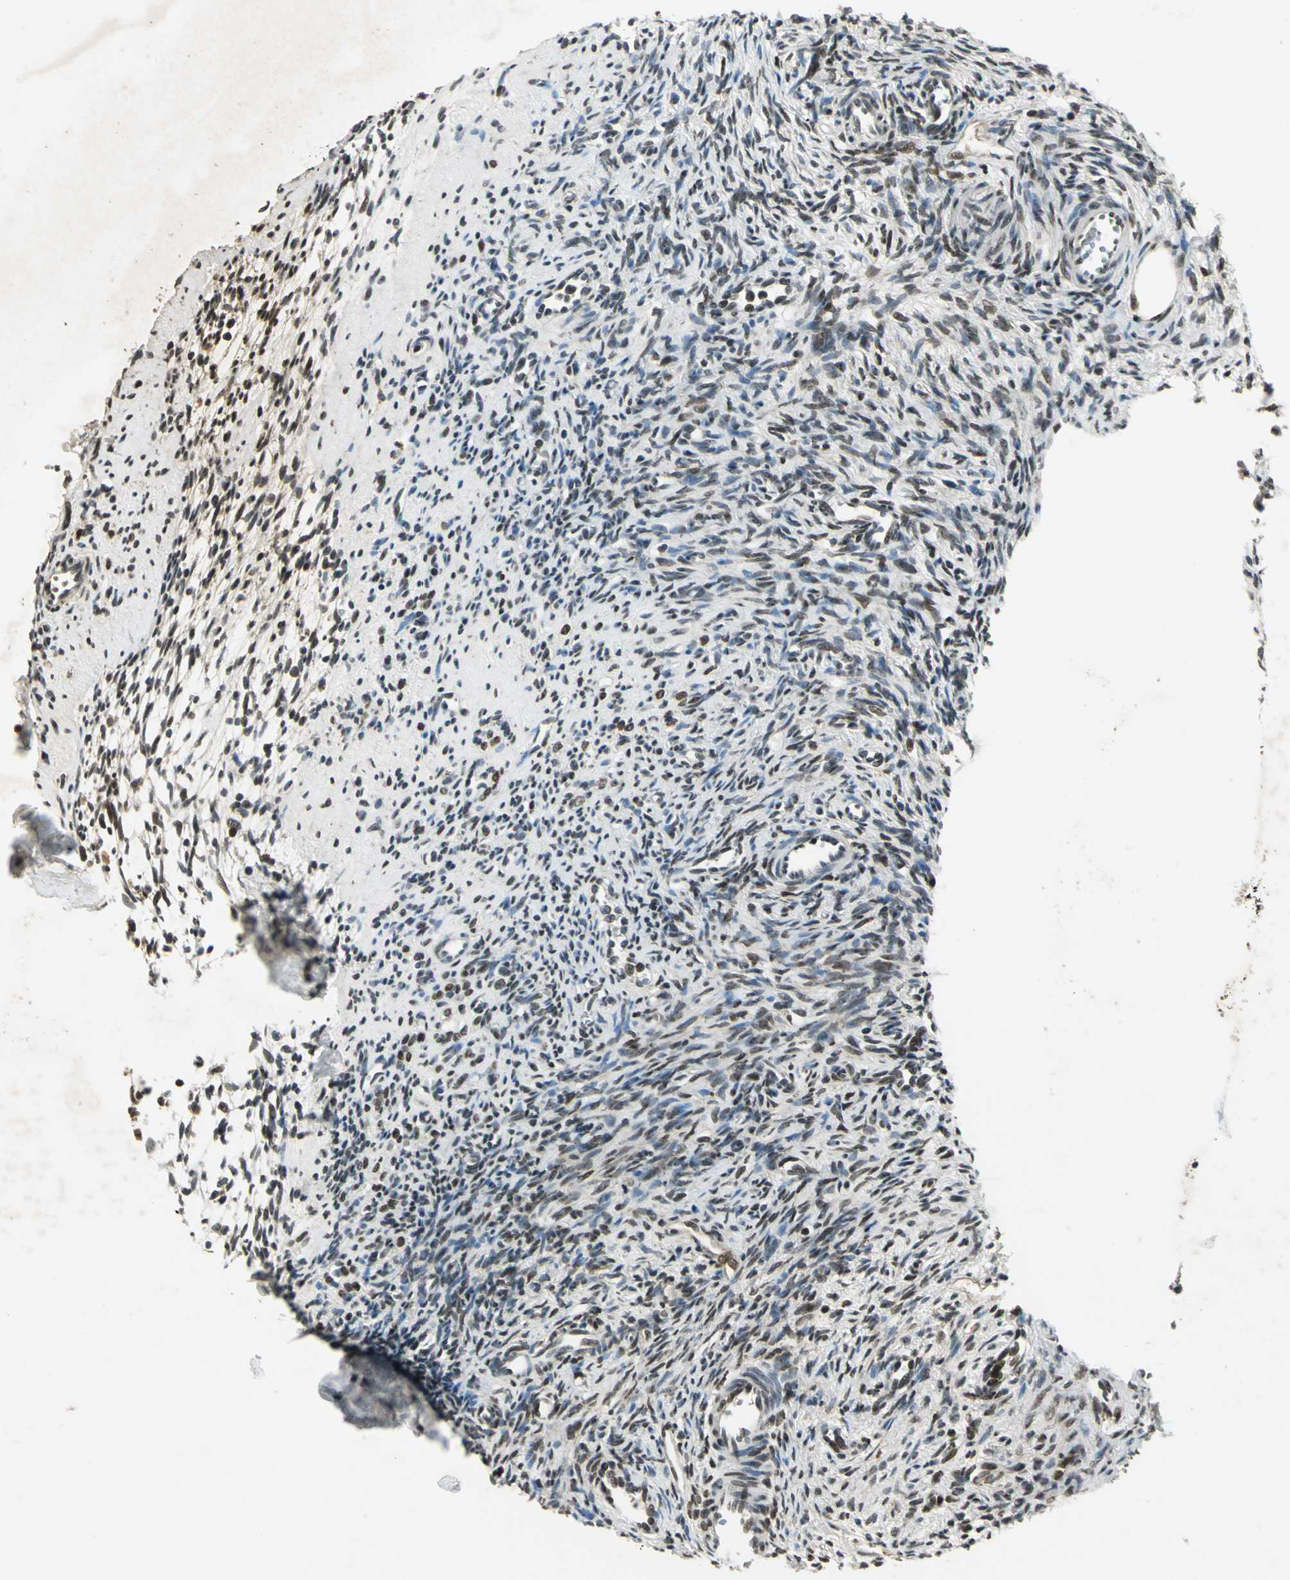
{"staining": {"intensity": "moderate", "quantity": "<25%", "location": "cytoplasmic/membranous"}, "tissue": "ovary", "cell_type": "Follicle cells", "image_type": "normal", "snomed": [{"axis": "morphology", "description": "Normal tissue, NOS"}, {"axis": "topography", "description": "Ovary"}], "caption": "Brown immunohistochemical staining in normal ovary displays moderate cytoplasmic/membranous staining in about <25% of follicle cells.", "gene": "RAD17", "patient": {"sex": "female", "age": 33}}